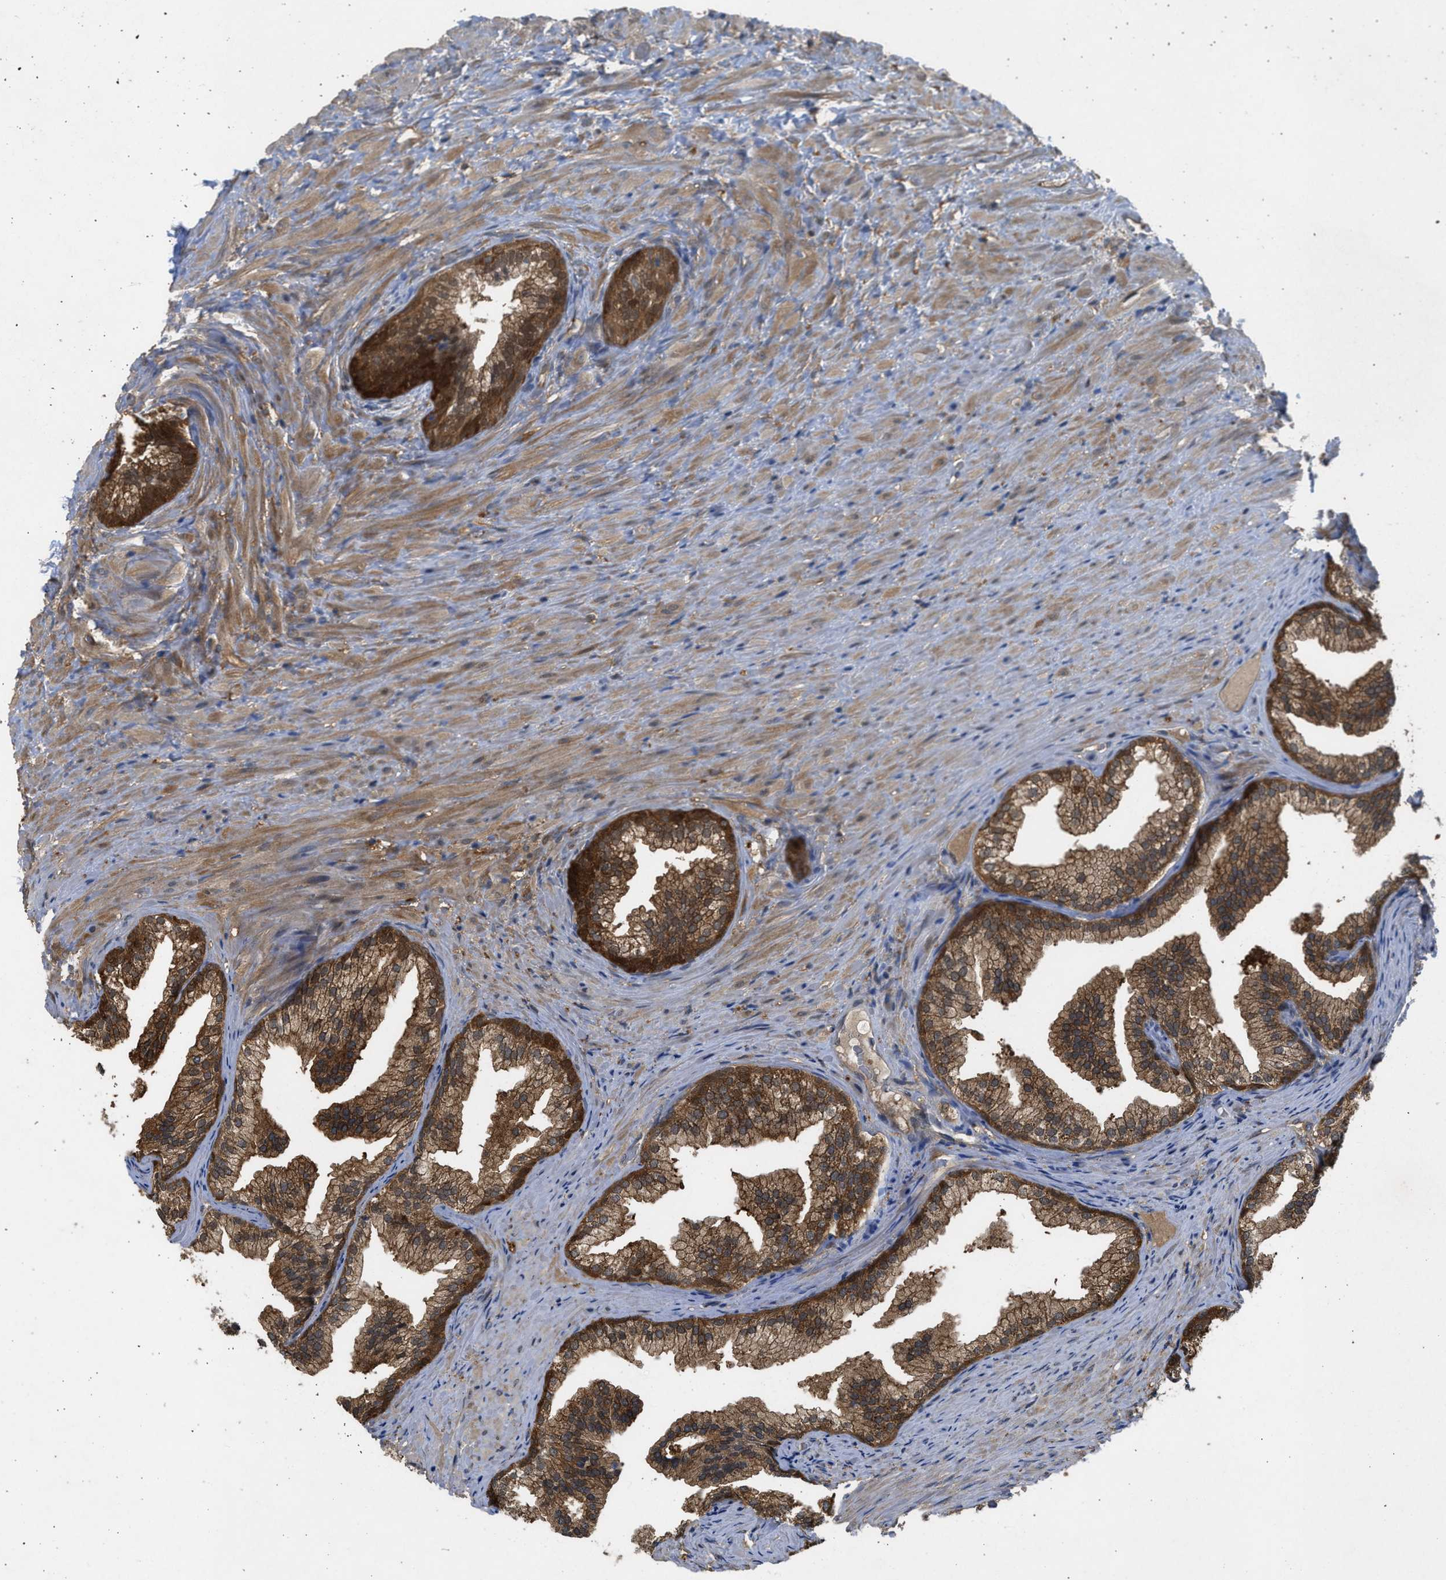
{"staining": {"intensity": "moderate", "quantity": ">75%", "location": "cytoplasmic/membranous"}, "tissue": "prostate", "cell_type": "Glandular cells", "image_type": "normal", "snomed": [{"axis": "morphology", "description": "Normal tissue, NOS"}, {"axis": "topography", "description": "Prostate"}], "caption": "IHC photomicrograph of unremarkable prostate: prostate stained using immunohistochemistry exhibits medium levels of moderate protein expression localized specifically in the cytoplasmic/membranous of glandular cells, appearing as a cytoplasmic/membranous brown color.", "gene": "MAPK7", "patient": {"sex": "male", "age": 76}}